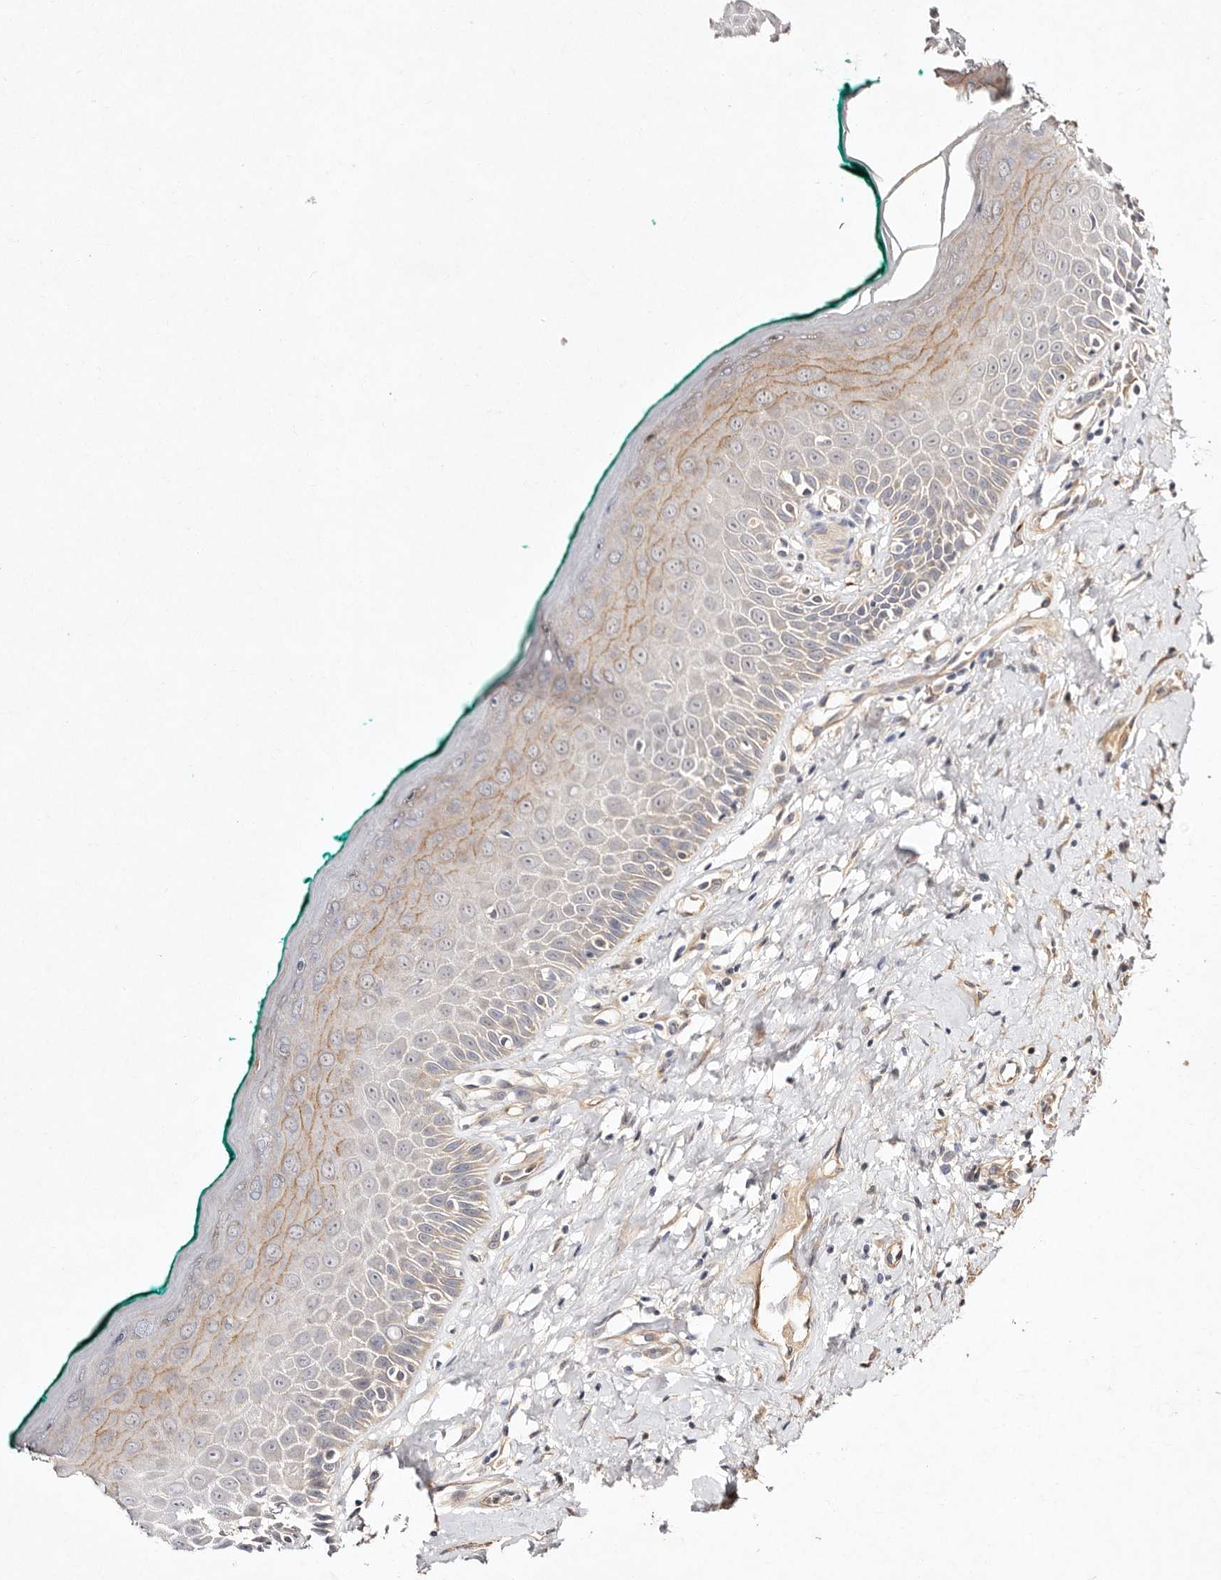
{"staining": {"intensity": "weak", "quantity": "25%-75%", "location": "cytoplasmic/membranous"}, "tissue": "oral mucosa", "cell_type": "Squamous epithelial cells", "image_type": "normal", "snomed": [{"axis": "morphology", "description": "Normal tissue, NOS"}, {"axis": "topography", "description": "Oral tissue"}], "caption": "Human oral mucosa stained with a protein marker reveals weak staining in squamous epithelial cells.", "gene": "MTMR11", "patient": {"sex": "female", "age": 70}}